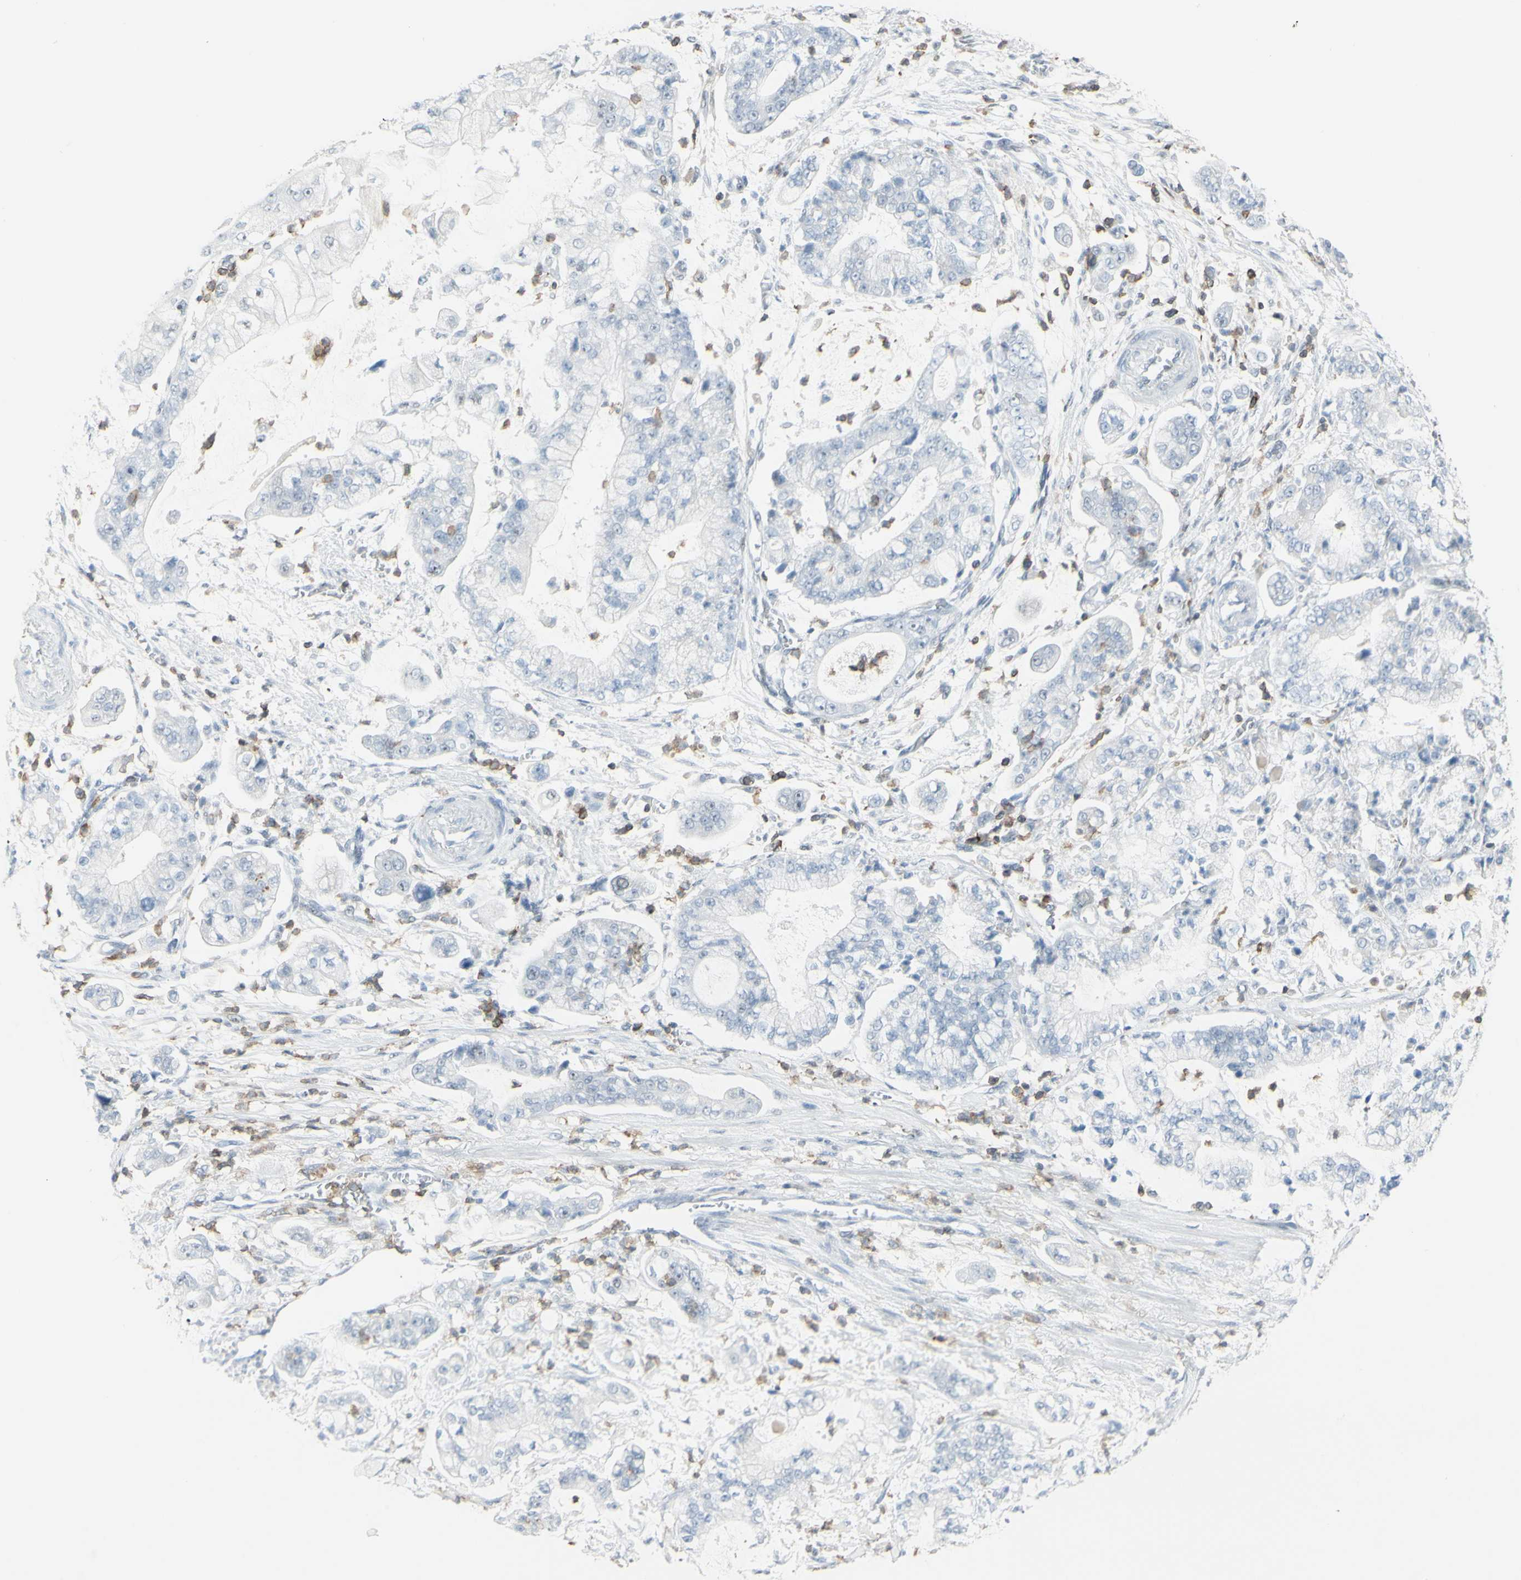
{"staining": {"intensity": "negative", "quantity": "none", "location": "none"}, "tissue": "stomach cancer", "cell_type": "Tumor cells", "image_type": "cancer", "snomed": [{"axis": "morphology", "description": "Adenocarcinoma, NOS"}, {"axis": "topography", "description": "Stomach"}], "caption": "A micrograph of human stomach adenocarcinoma is negative for staining in tumor cells.", "gene": "NRG1", "patient": {"sex": "male", "age": 76}}